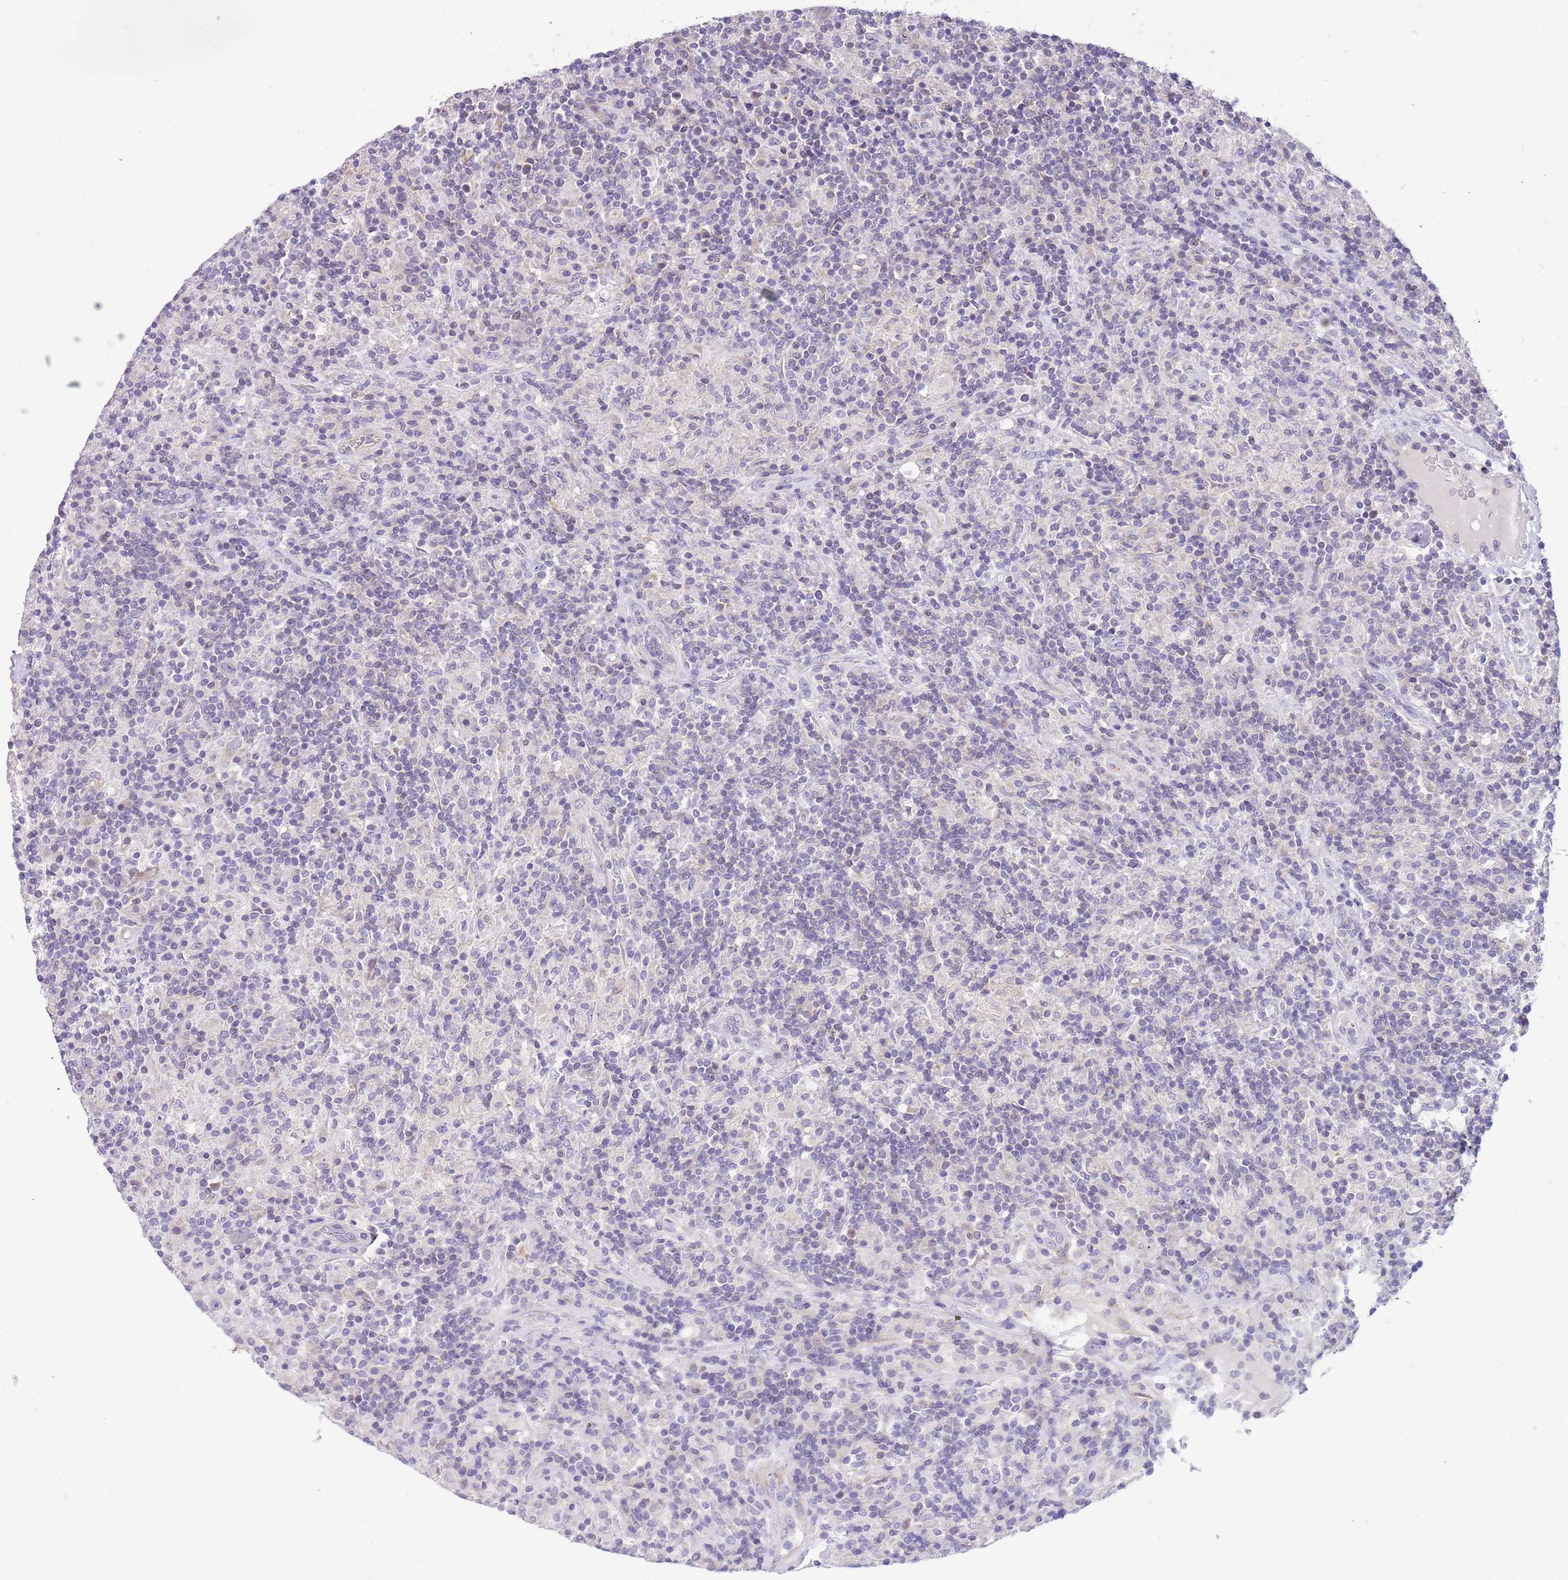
{"staining": {"intensity": "negative", "quantity": "none", "location": "none"}, "tissue": "lymphoma", "cell_type": "Tumor cells", "image_type": "cancer", "snomed": [{"axis": "morphology", "description": "Hodgkin's disease, NOS"}, {"axis": "topography", "description": "Lymph node"}], "caption": "Lymphoma was stained to show a protein in brown. There is no significant staining in tumor cells.", "gene": "GLCE", "patient": {"sex": "male", "age": 70}}